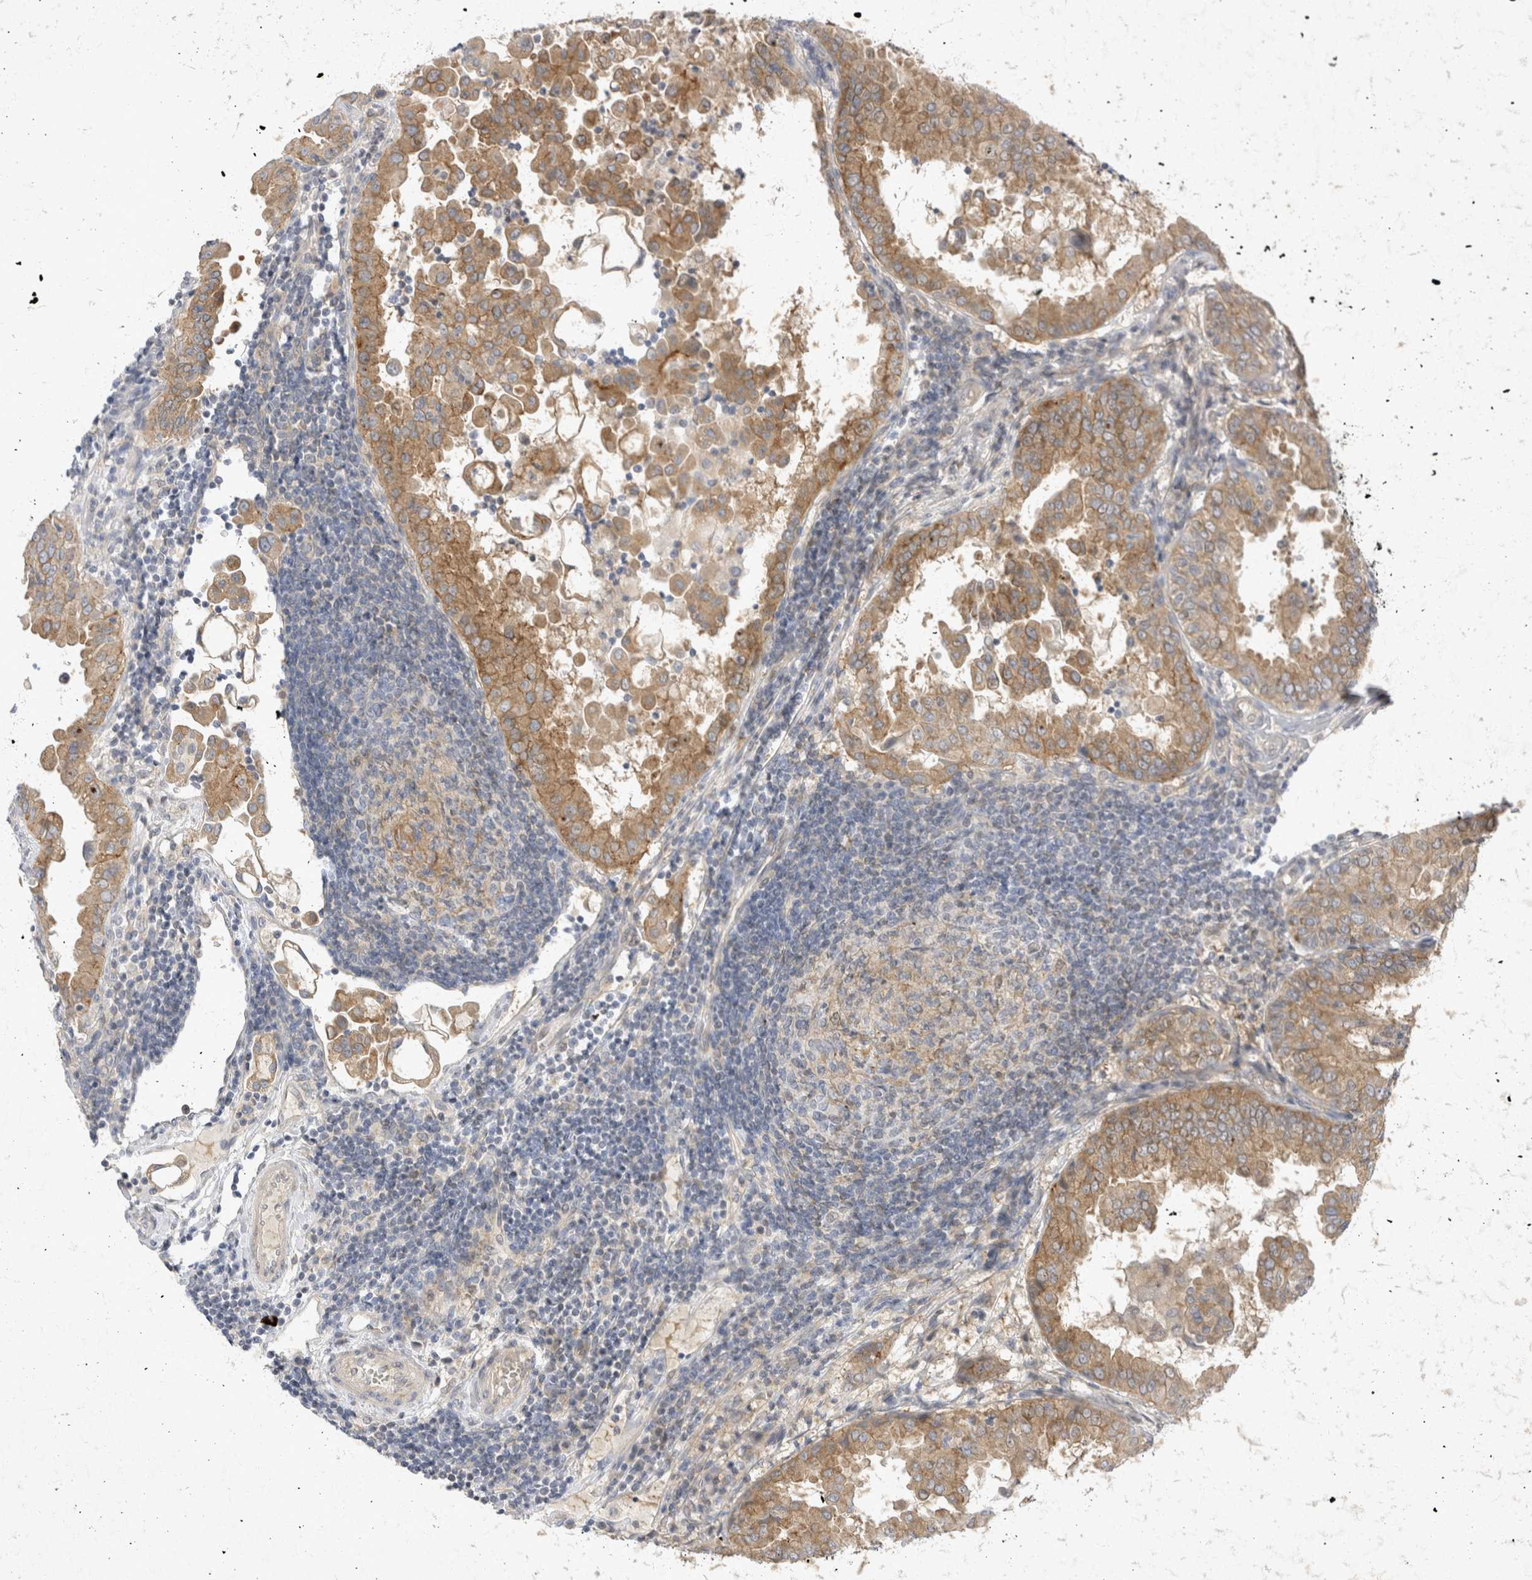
{"staining": {"intensity": "moderate", "quantity": ">75%", "location": "cytoplasmic/membranous"}, "tissue": "thyroid cancer", "cell_type": "Tumor cells", "image_type": "cancer", "snomed": [{"axis": "morphology", "description": "Papillary adenocarcinoma, NOS"}, {"axis": "topography", "description": "Thyroid gland"}], "caption": "This is an image of immunohistochemistry (IHC) staining of thyroid cancer, which shows moderate positivity in the cytoplasmic/membranous of tumor cells.", "gene": "TOM1L2", "patient": {"sex": "male", "age": 33}}